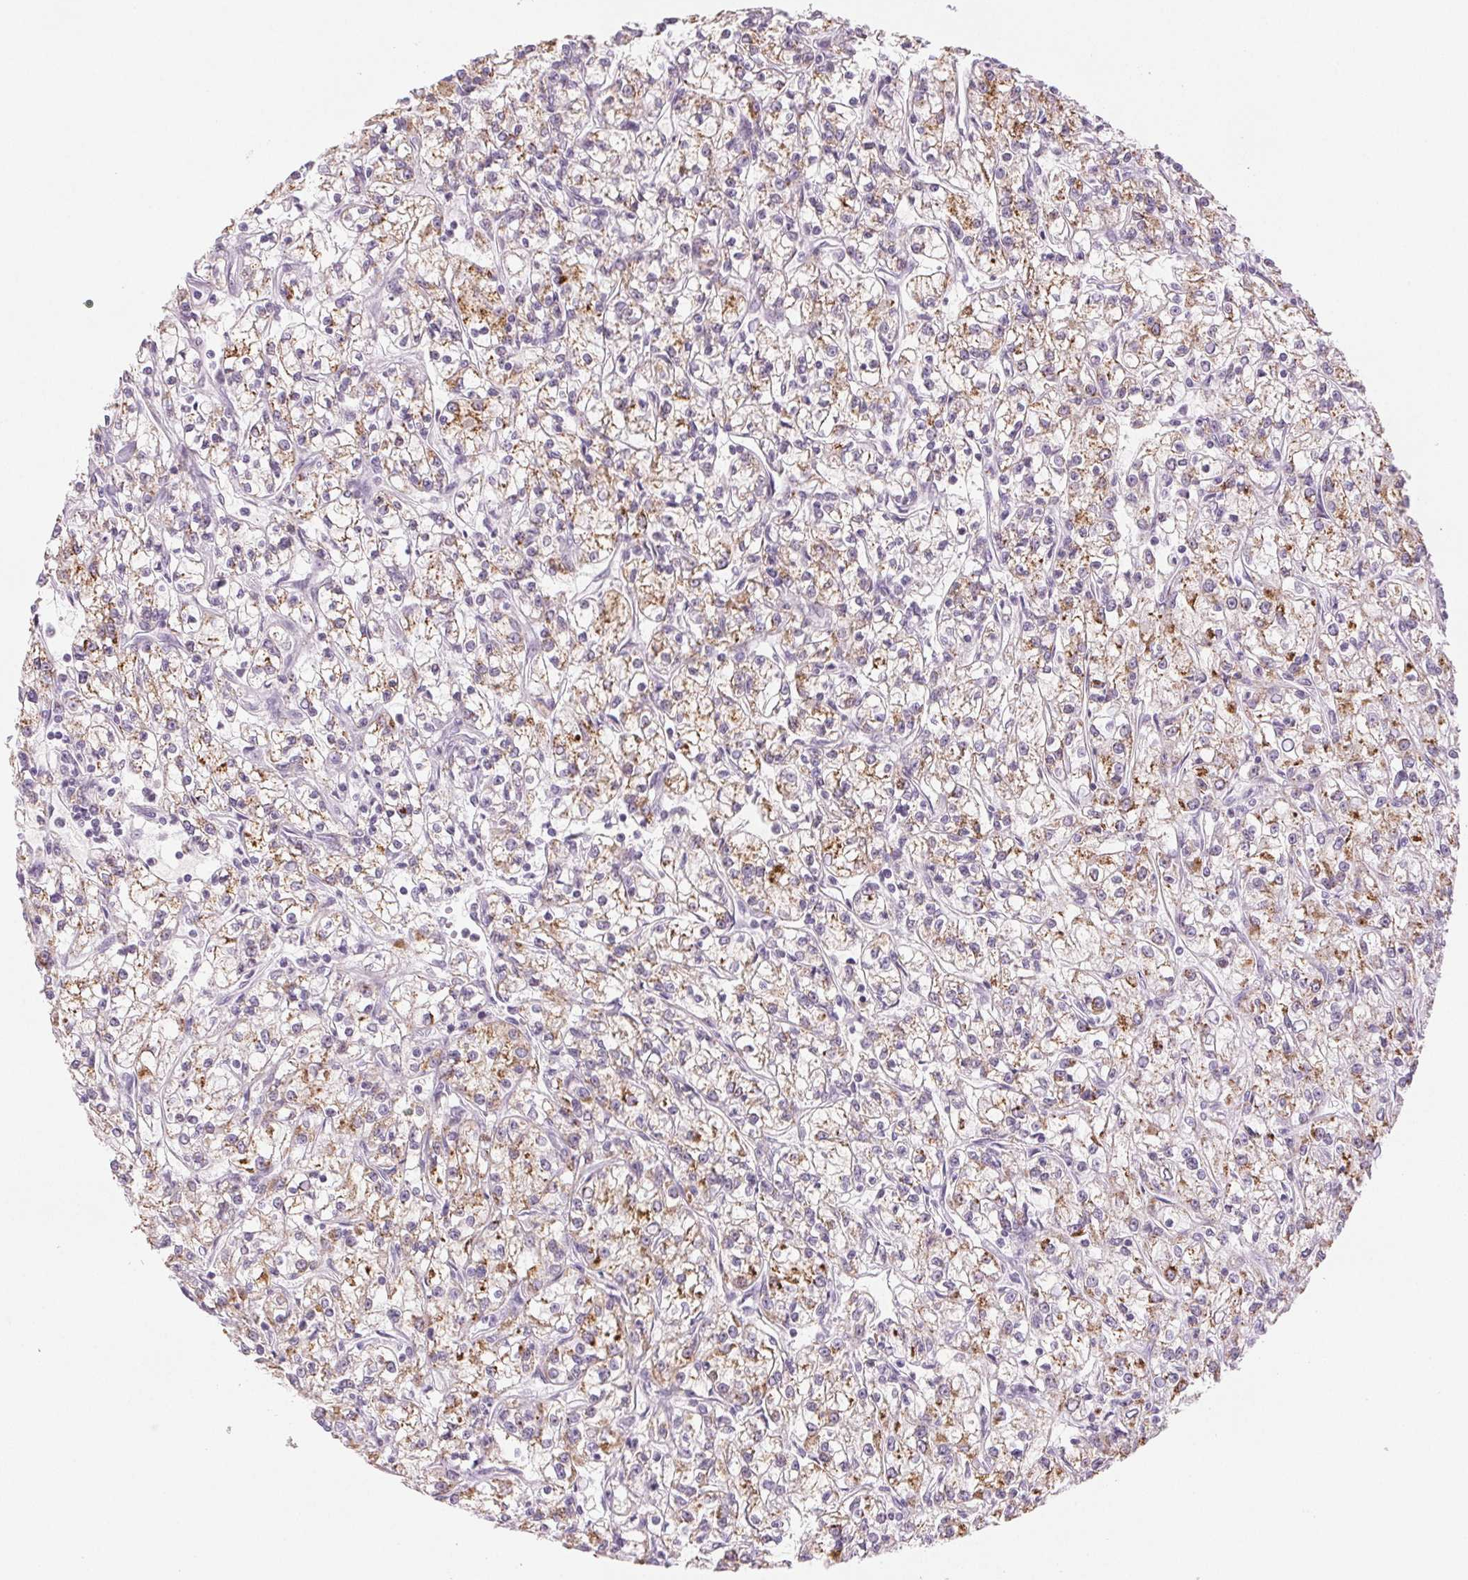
{"staining": {"intensity": "moderate", "quantity": "25%-75%", "location": "cytoplasmic/membranous"}, "tissue": "renal cancer", "cell_type": "Tumor cells", "image_type": "cancer", "snomed": [{"axis": "morphology", "description": "Adenocarcinoma, NOS"}, {"axis": "topography", "description": "Kidney"}], "caption": "Adenocarcinoma (renal) stained with immunohistochemistry (IHC) shows moderate cytoplasmic/membranous positivity in approximately 25%-75% of tumor cells.", "gene": "EHHADH", "patient": {"sex": "female", "age": 59}}